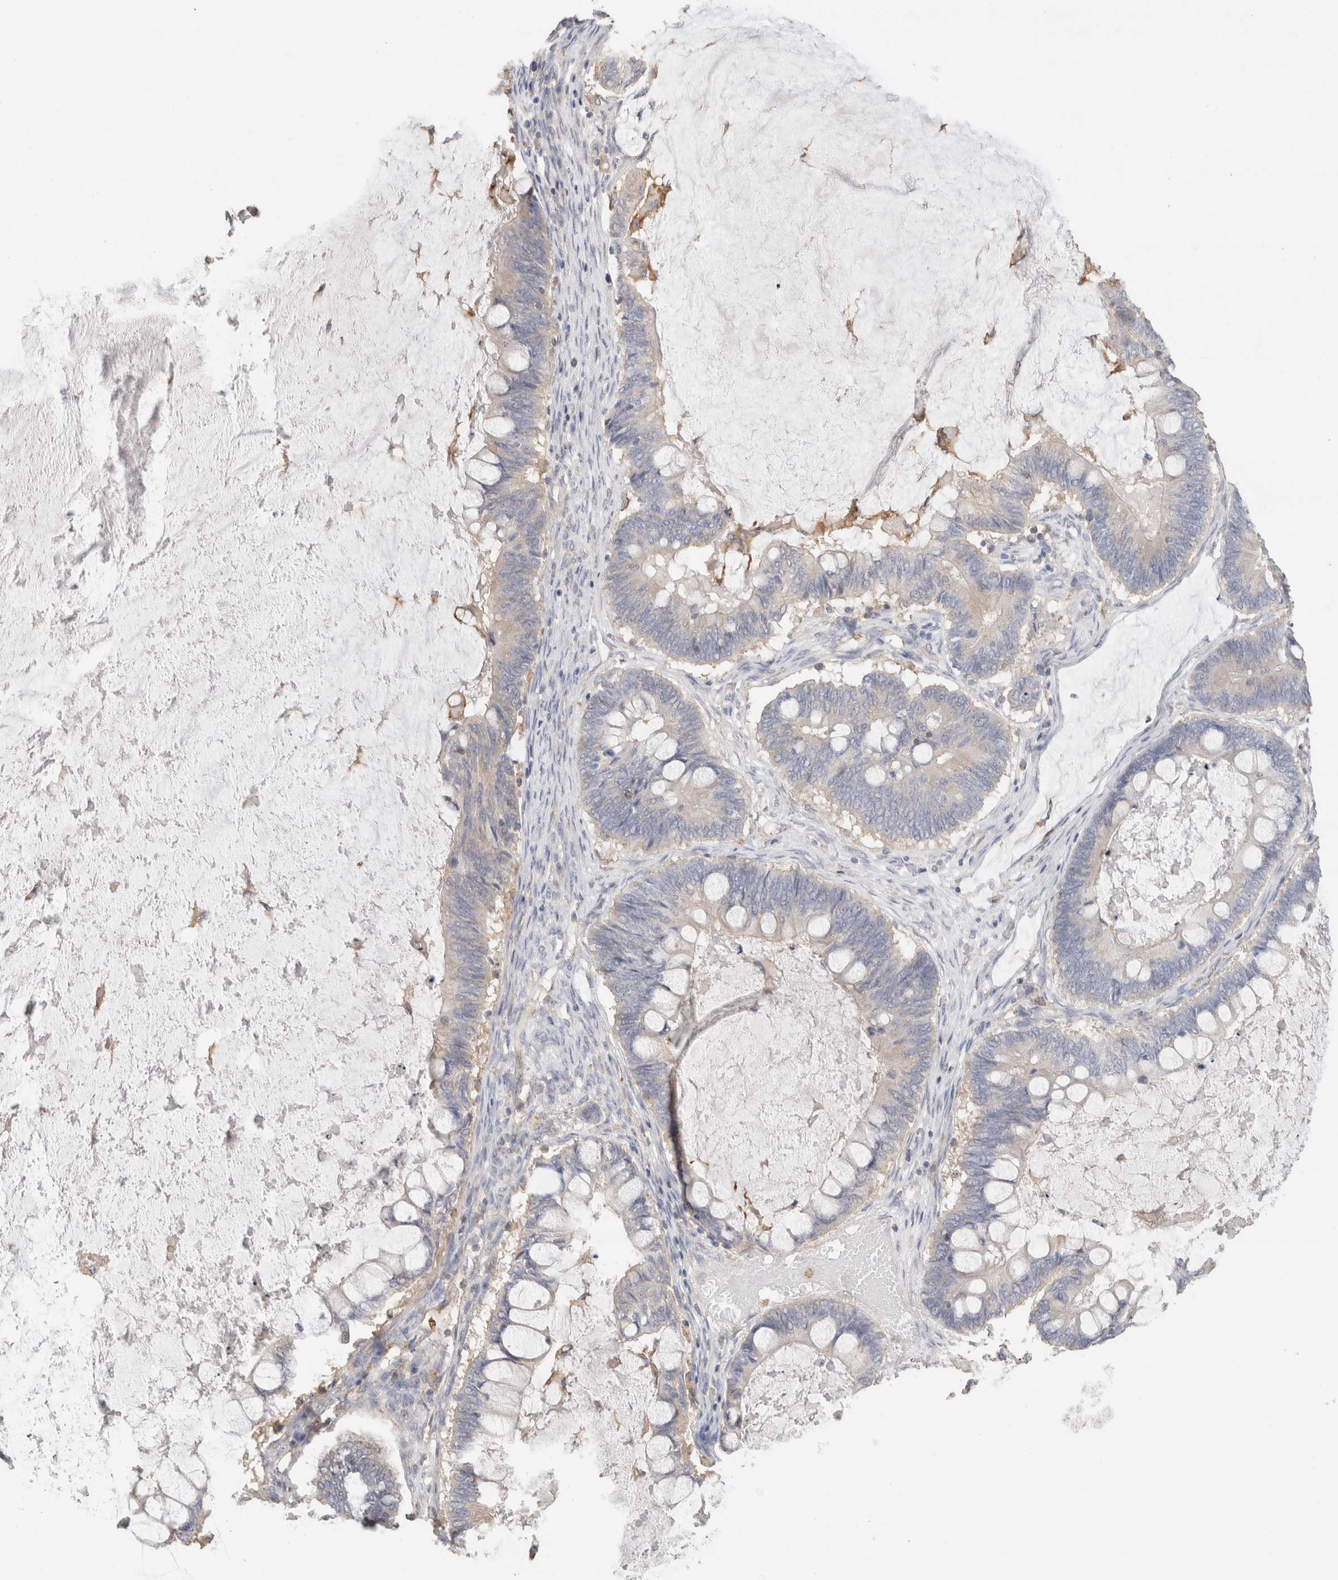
{"staining": {"intensity": "weak", "quantity": "<25%", "location": "cytoplasmic/membranous"}, "tissue": "ovarian cancer", "cell_type": "Tumor cells", "image_type": "cancer", "snomed": [{"axis": "morphology", "description": "Cystadenocarcinoma, mucinous, NOS"}, {"axis": "topography", "description": "Ovary"}], "caption": "The IHC histopathology image has no significant positivity in tumor cells of mucinous cystadenocarcinoma (ovarian) tissue.", "gene": "CFAP418", "patient": {"sex": "female", "age": 61}}